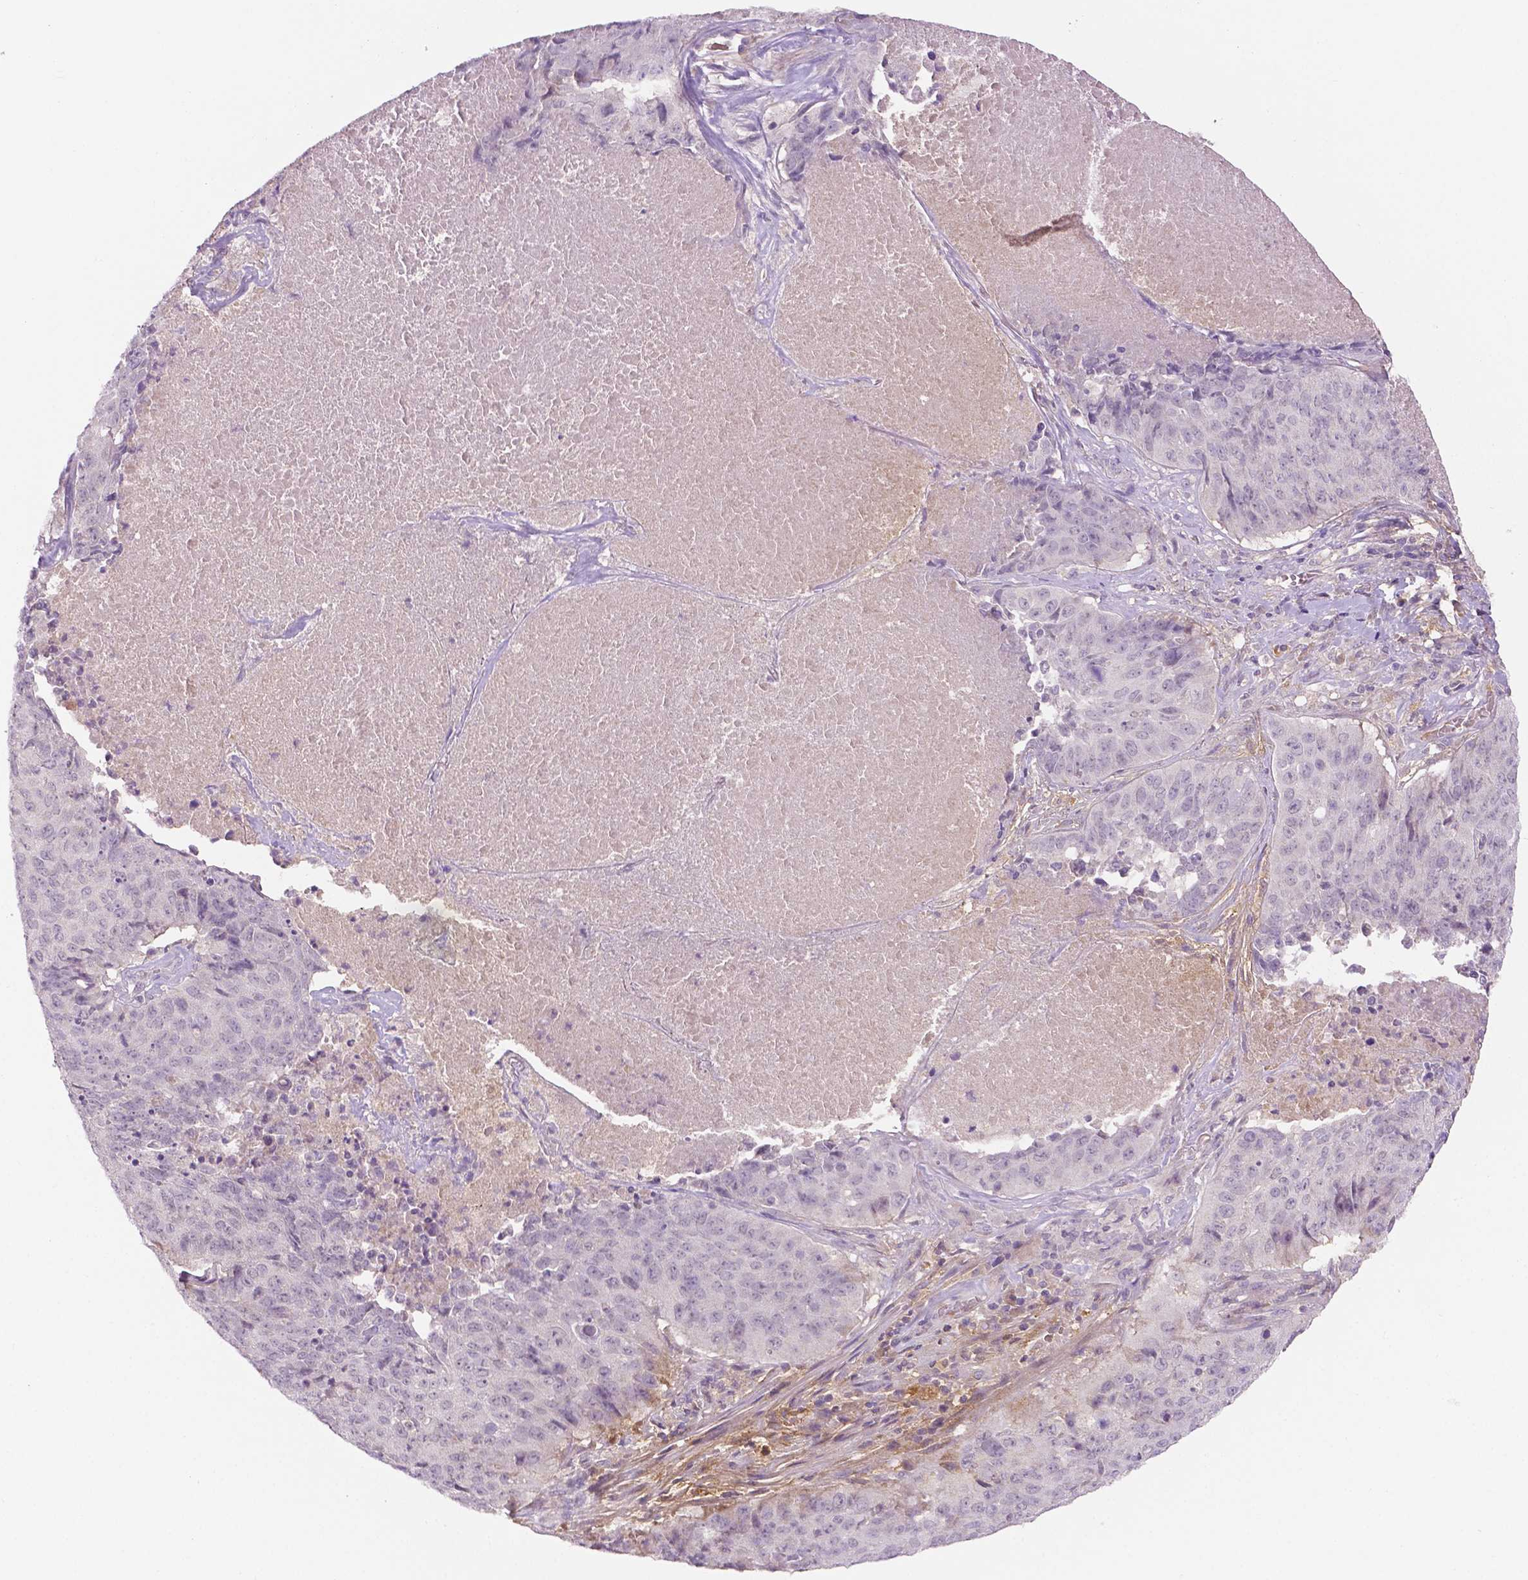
{"staining": {"intensity": "negative", "quantity": "none", "location": "none"}, "tissue": "lung cancer", "cell_type": "Tumor cells", "image_type": "cancer", "snomed": [{"axis": "morphology", "description": "Normal tissue, NOS"}, {"axis": "morphology", "description": "Squamous cell carcinoma, NOS"}, {"axis": "topography", "description": "Bronchus"}, {"axis": "topography", "description": "Lung"}], "caption": "This image is of squamous cell carcinoma (lung) stained with IHC to label a protein in brown with the nuclei are counter-stained blue. There is no expression in tumor cells.", "gene": "FBLN1", "patient": {"sex": "male", "age": 64}}